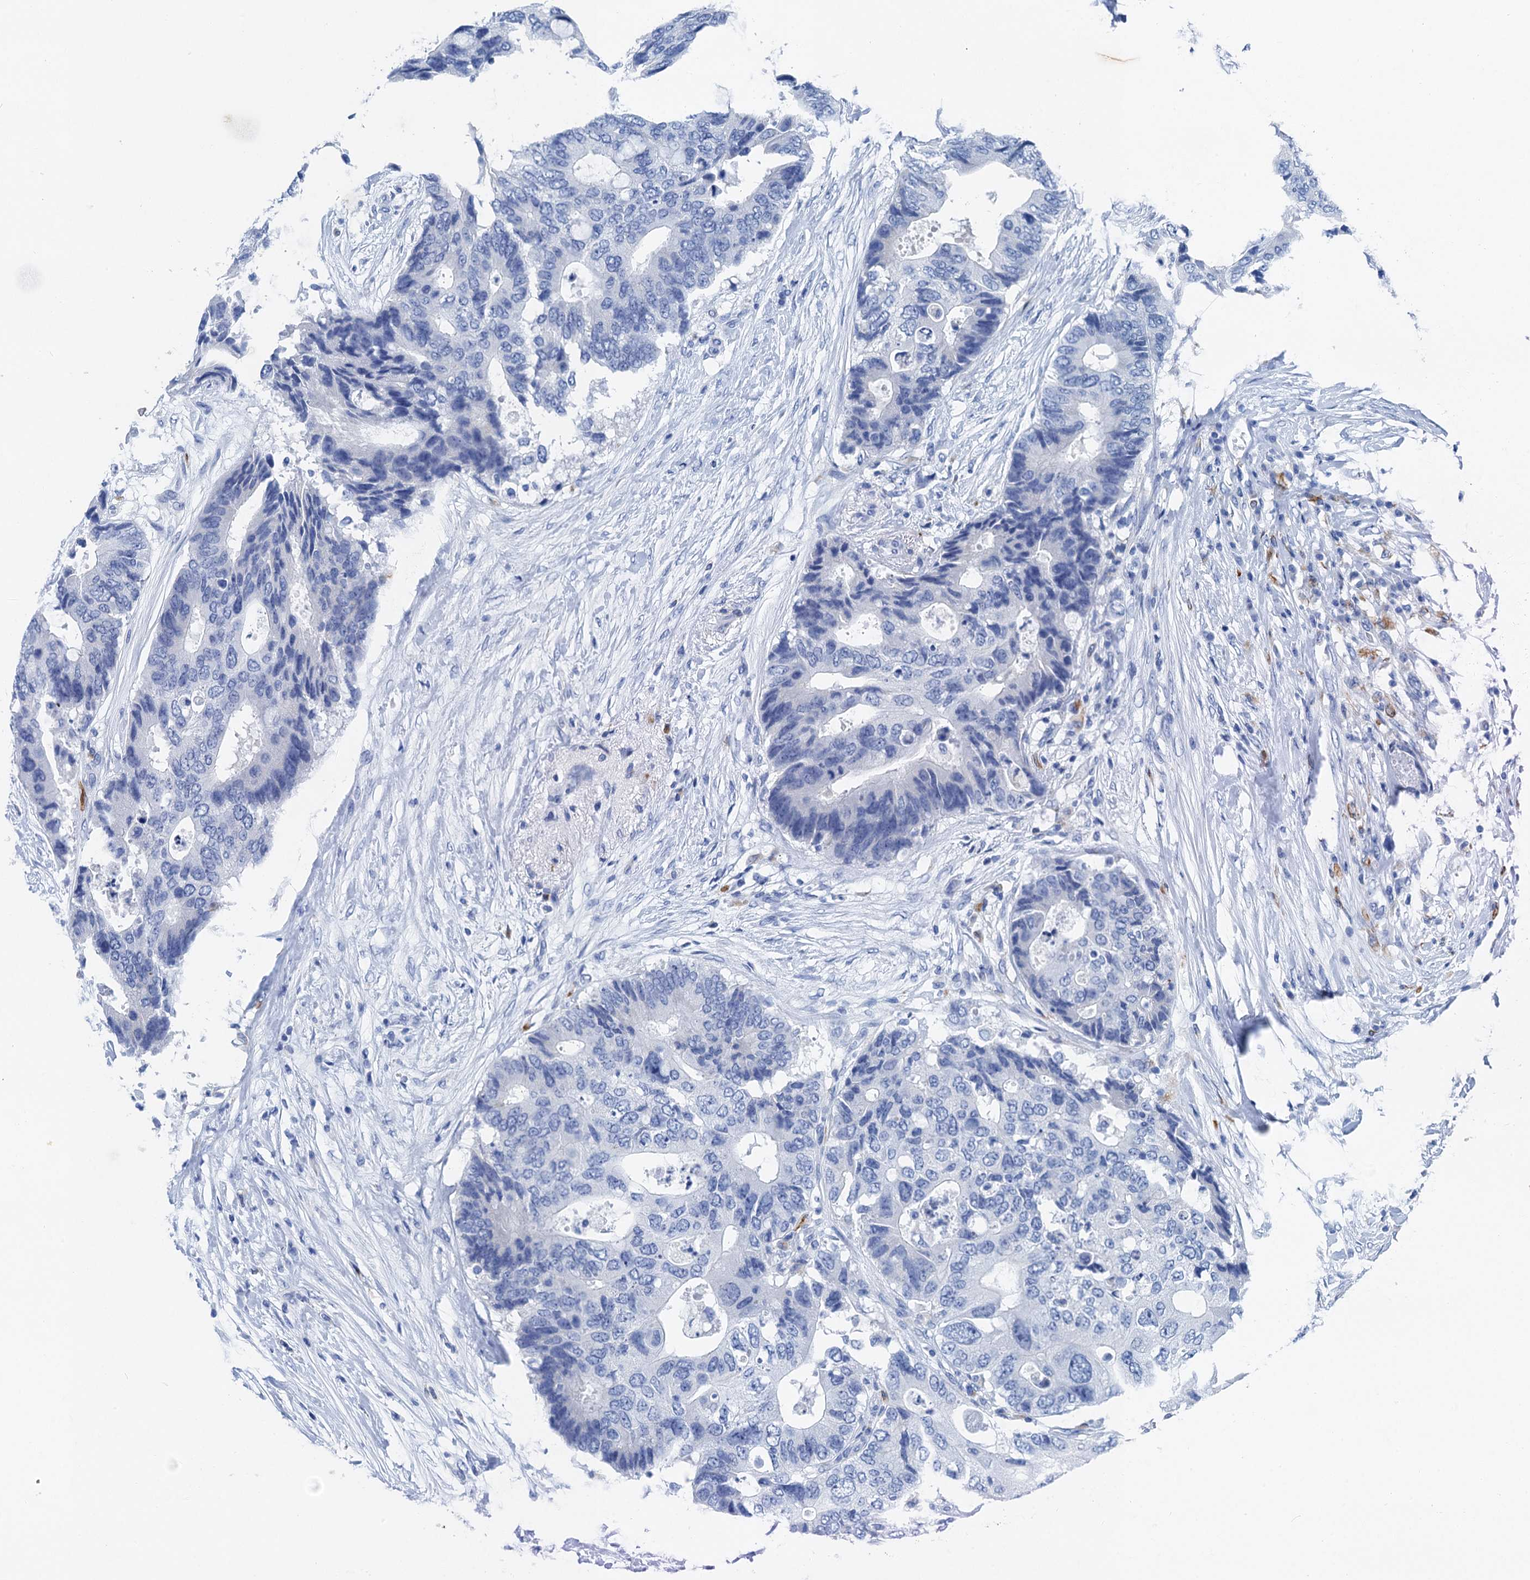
{"staining": {"intensity": "negative", "quantity": "none", "location": "none"}, "tissue": "colorectal cancer", "cell_type": "Tumor cells", "image_type": "cancer", "snomed": [{"axis": "morphology", "description": "Adenocarcinoma, NOS"}, {"axis": "topography", "description": "Colon"}], "caption": "The IHC image has no significant expression in tumor cells of adenocarcinoma (colorectal) tissue.", "gene": "NLRP10", "patient": {"sex": "male", "age": 71}}